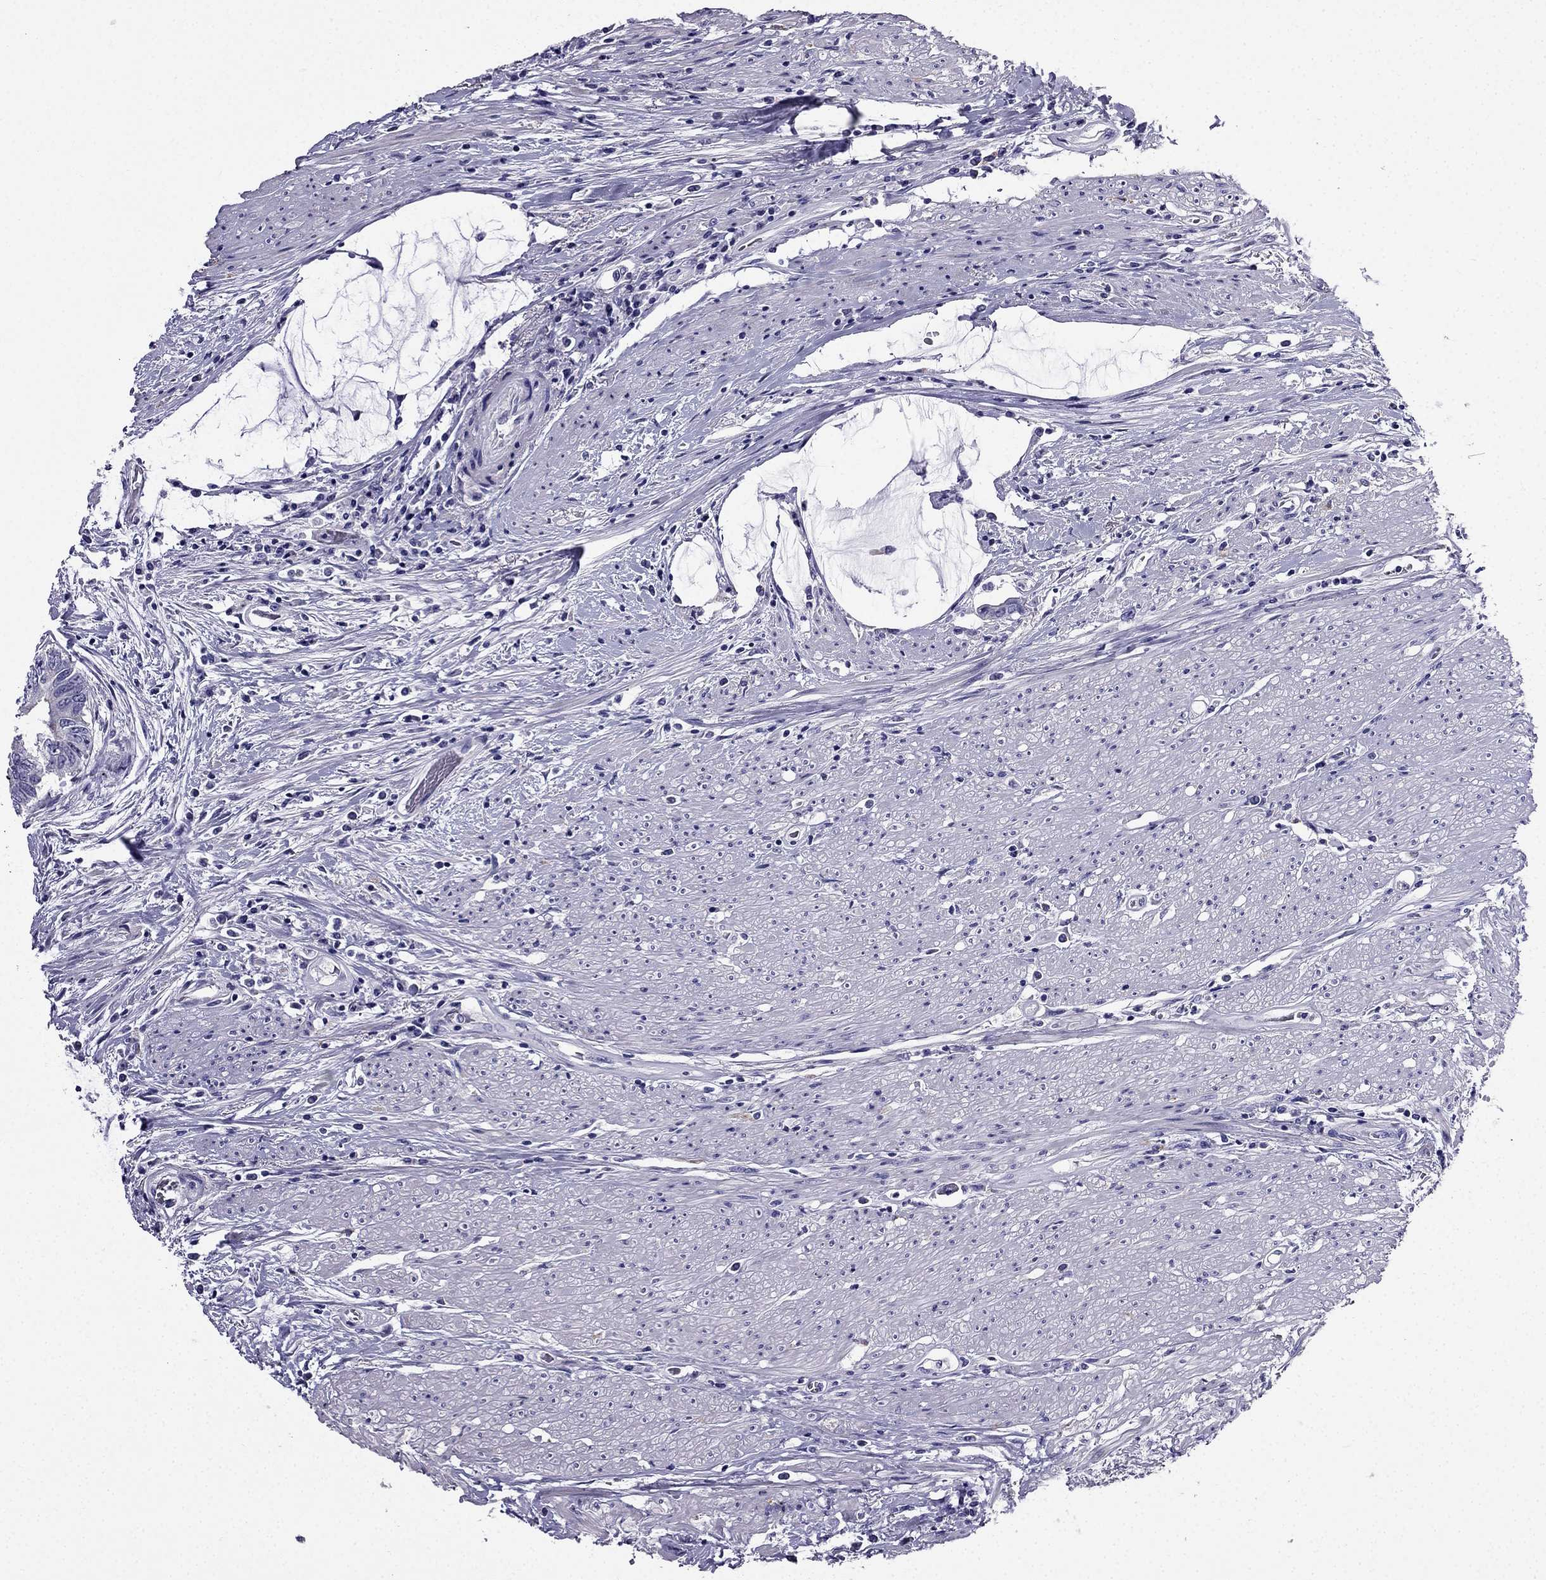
{"staining": {"intensity": "negative", "quantity": "none", "location": "none"}, "tissue": "colorectal cancer", "cell_type": "Tumor cells", "image_type": "cancer", "snomed": [{"axis": "morphology", "description": "Adenocarcinoma, NOS"}, {"axis": "topography", "description": "Rectum"}], "caption": "High power microscopy photomicrograph of an IHC micrograph of colorectal cancer, revealing no significant expression in tumor cells. (Immunohistochemistry (ihc), brightfield microscopy, high magnification).", "gene": "PTH", "patient": {"sex": "male", "age": 59}}